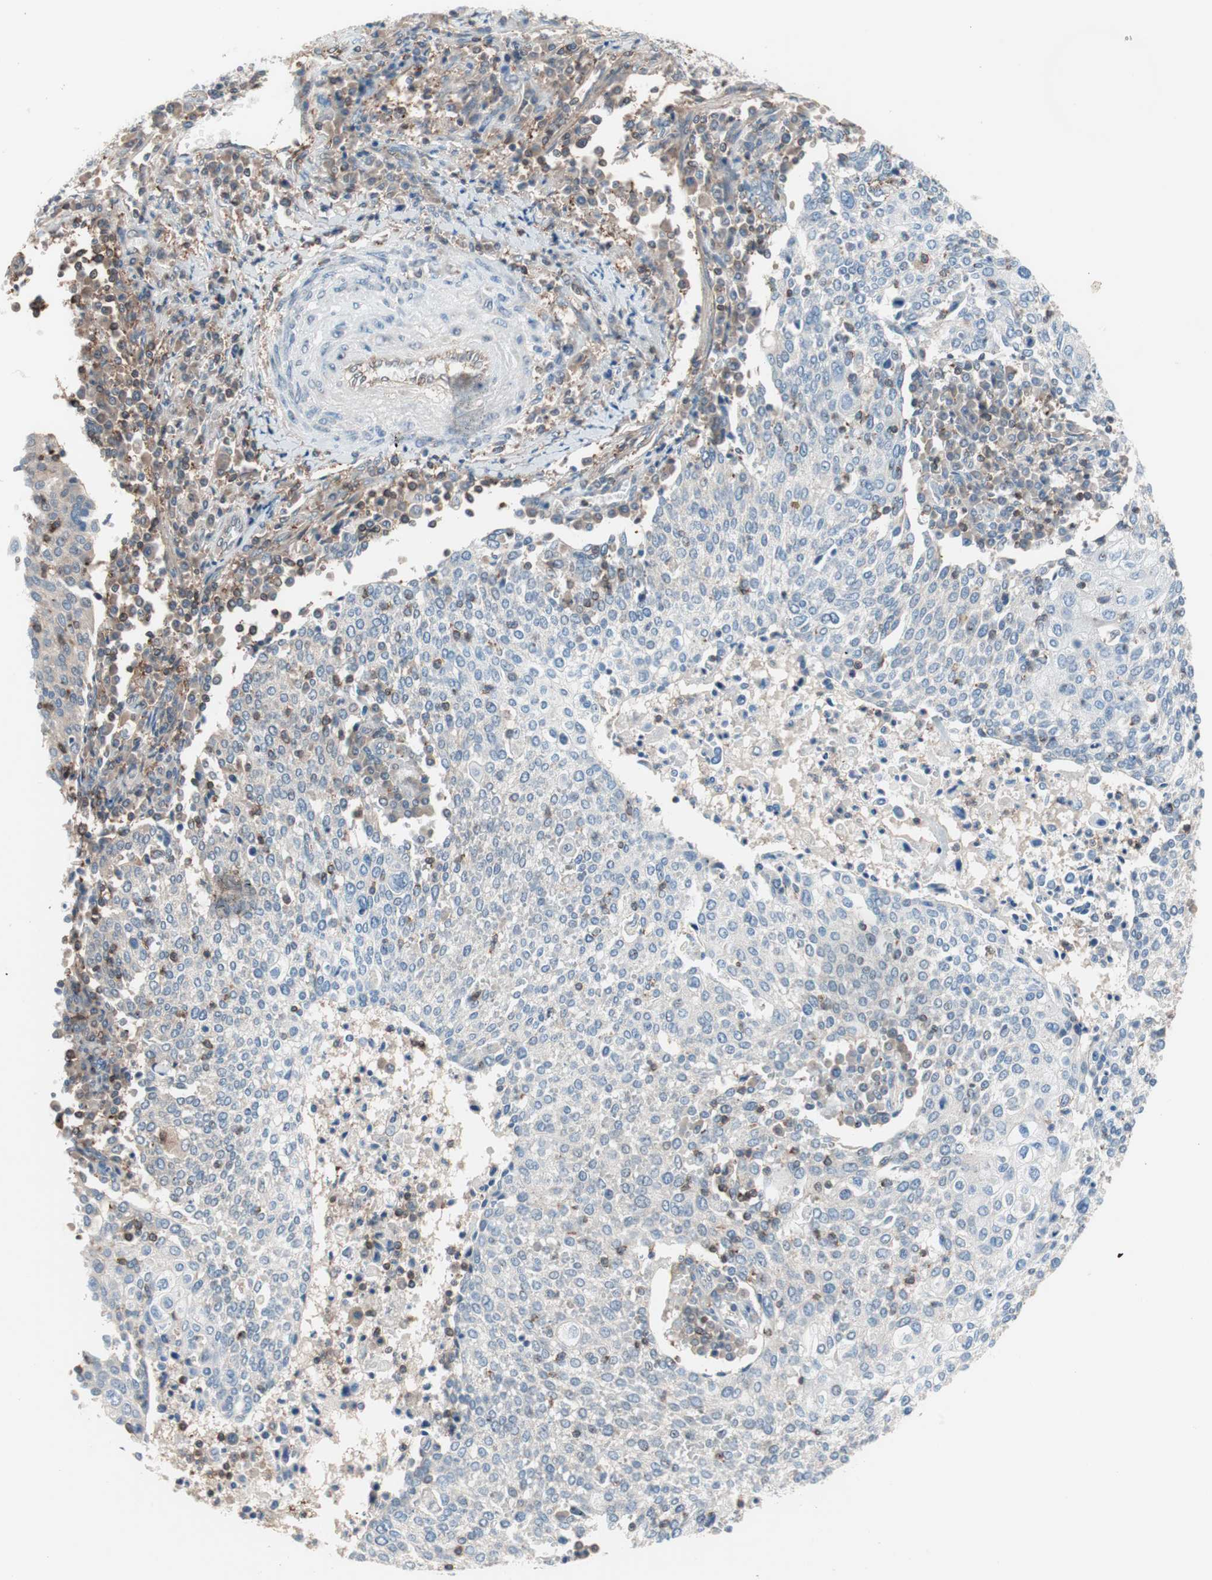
{"staining": {"intensity": "negative", "quantity": "none", "location": "none"}, "tissue": "cervical cancer", "cell_type": "Tumor cells", "image_type": "cancer", "snomed": [{"axis": "morphology", "description": "Squamous cell carcinoma, NOS"}, {"axis": "topography", "description": "Cervix"}], "caption": "The micrograph shows no significant expression in tumor cells of cervical cancer.", "gene": "GALT", "patient": {"sex": "female", "age": 40}}